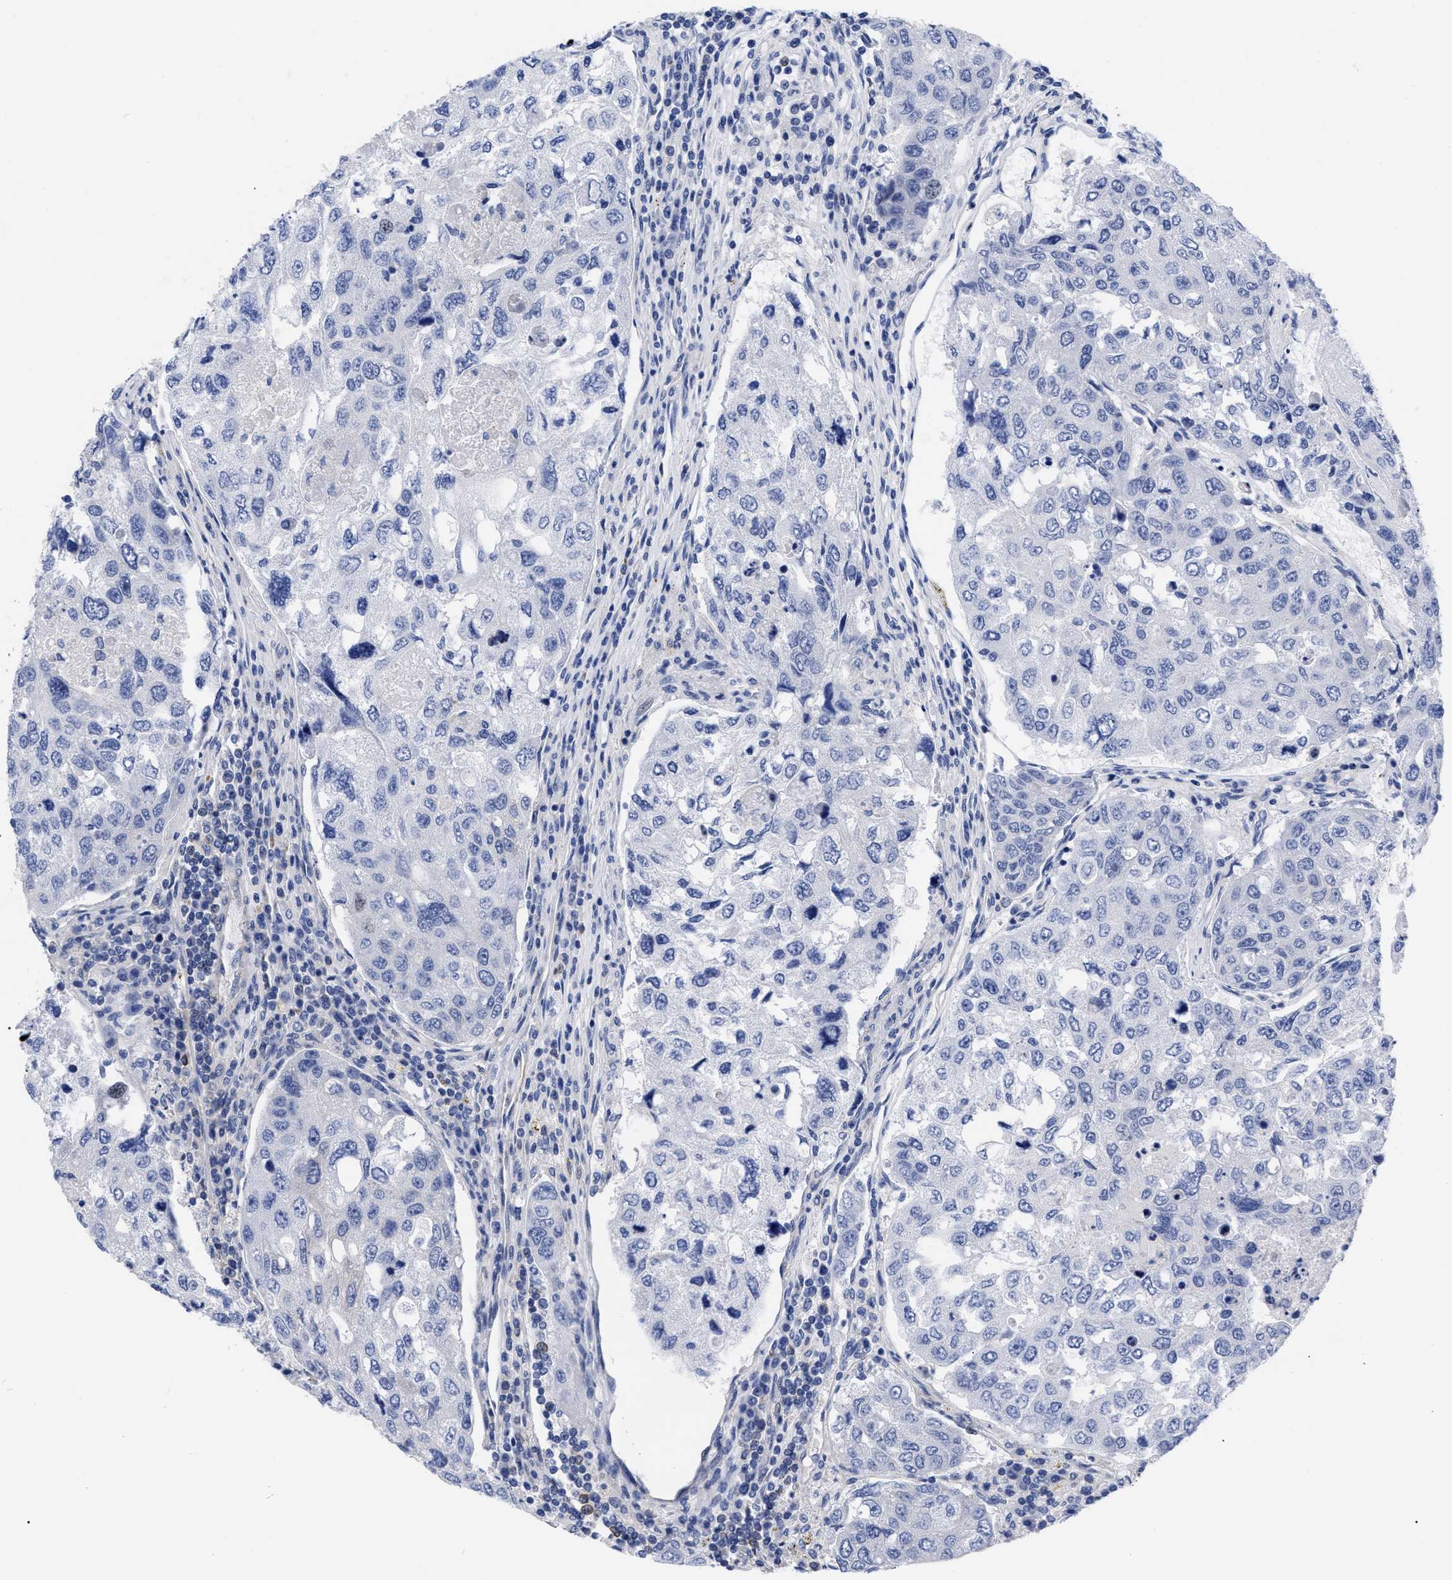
{"staining": {"intensity": "negative", "quantity": "none", "location": "none"}, "tissue": "urothelial cancer", "cell_type": "Tumor cells", "image_type": "cancer", "snomed": [{"axis": "morphology", "description": "Urothelial carcinoma, High grade"}, {"axis": "topography", "description": "Lymph node"}, {"axis": "topography", "description": "Urinary bladder"}], "caption": "The image exhibits no staining of tumor cells in high-grade urothelial carcinoma.", "gene": "IRAG2", "patient": {"sex": "male", "age": 51}}